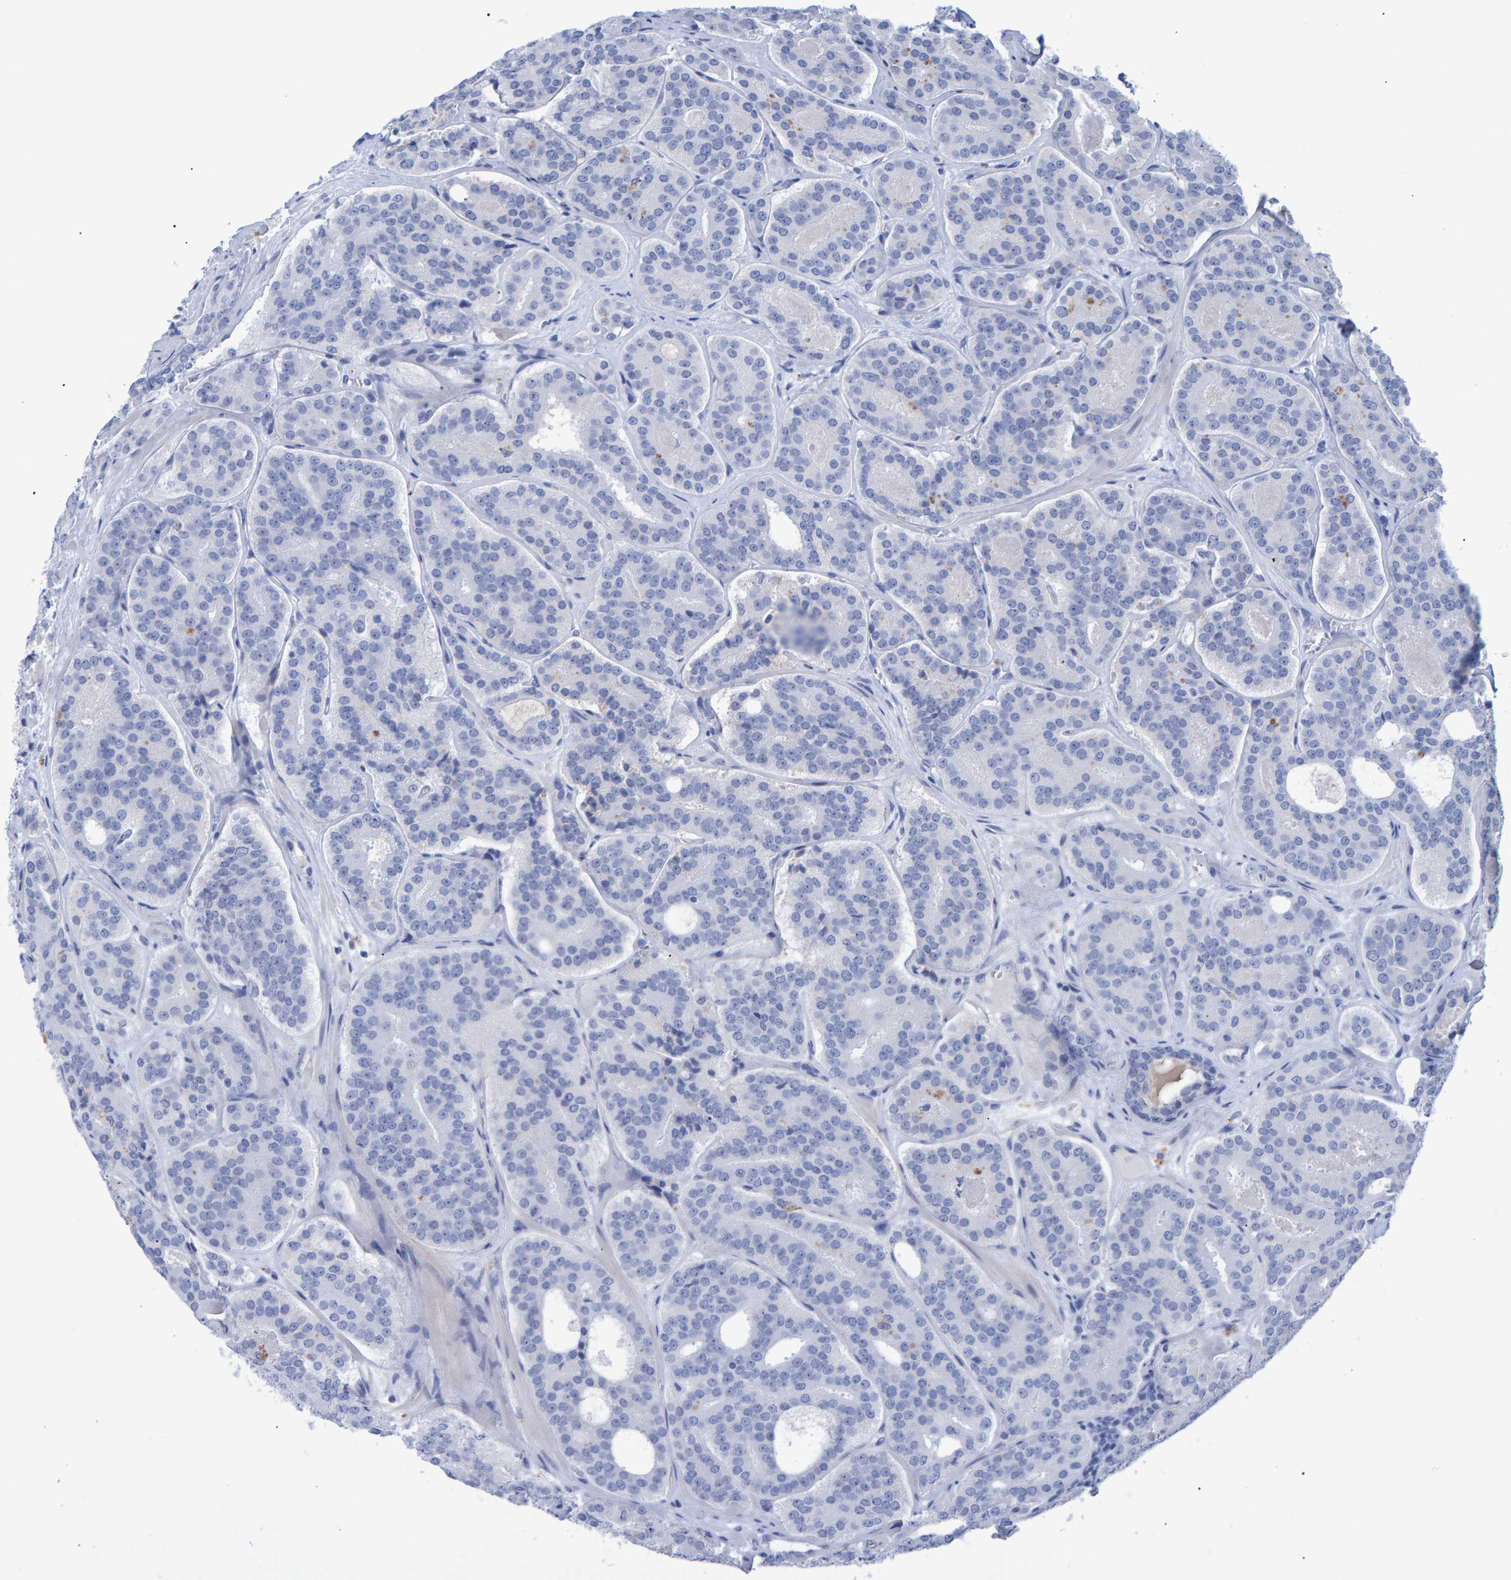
{"staining": {"intensity": "negative", "quantity": "none", "location": "none"}, "tissue": "prostate cancer", "cell_type": "Tumor cells", "image_type": "cancer", "snomed": [{"axis": "morphology", "description": "Adenocarcinoma, High grade"}, {"axis": "topography", "description": "Prostate"}], "caption": "Immunohistochemical staining of human prostate high-grade adenocarcinoma reveals no significant staining in tumor cells. Nuclei are stained in blue.", "gene": "PROCA1", "patient": {"sex": "male", "age": 60}}